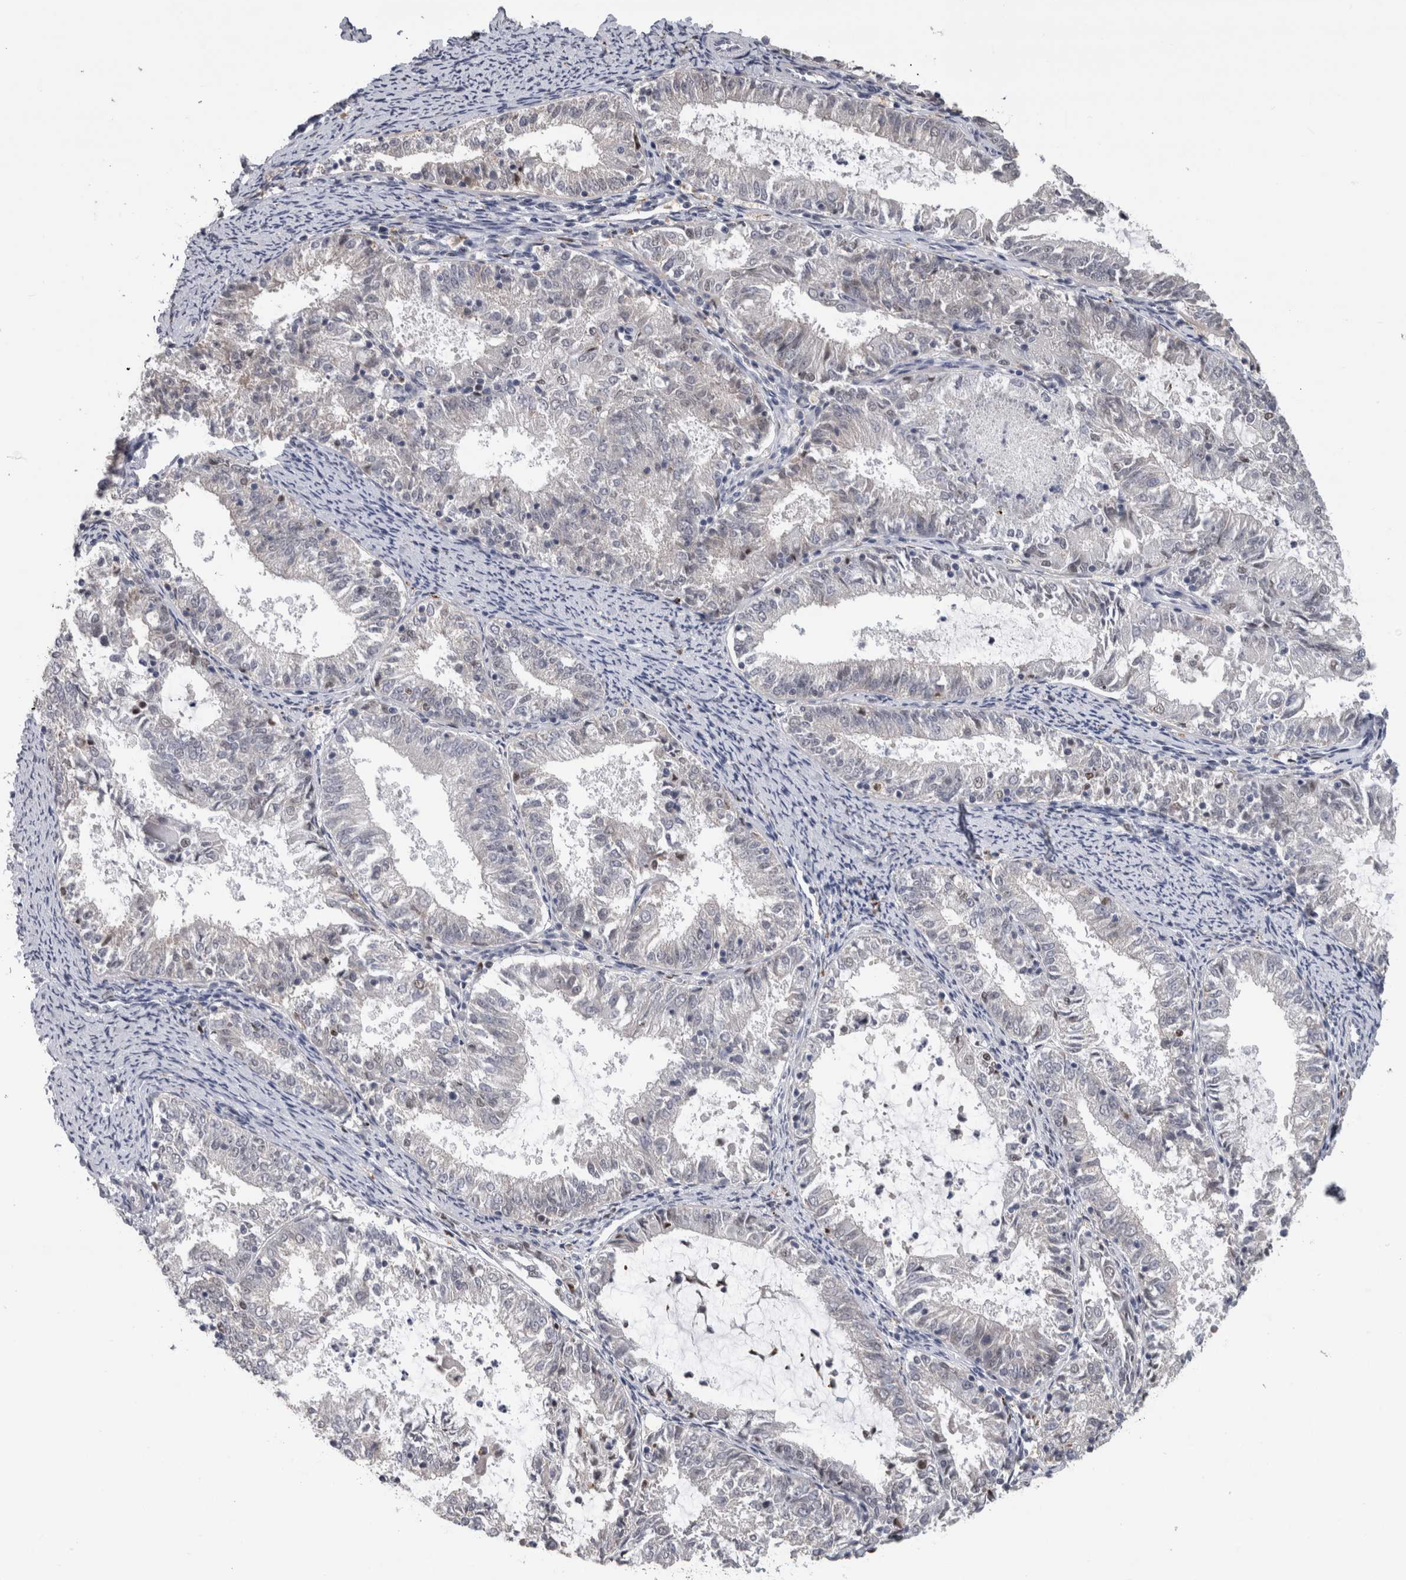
{"staining": {"intensity": "negative", "quantity": "none", "location": "none"}, "tissue": "endometrial cancer", "cell_type": "Tumor cells", "image_type": "cancer", "snomed": [{"axis": "morphology", "description": "Adenocarcinoma, NOS"}, {"axis": "topography", "description": "Endometrium"}], "caption": "Immunohistochemistry photomicrograph of human endometrial adenocarcinoma stained for a protein (brown), which shows no staining in tumor cells.", "gene": "POLD2", "patient": {"sex": "female", "age": 57}}